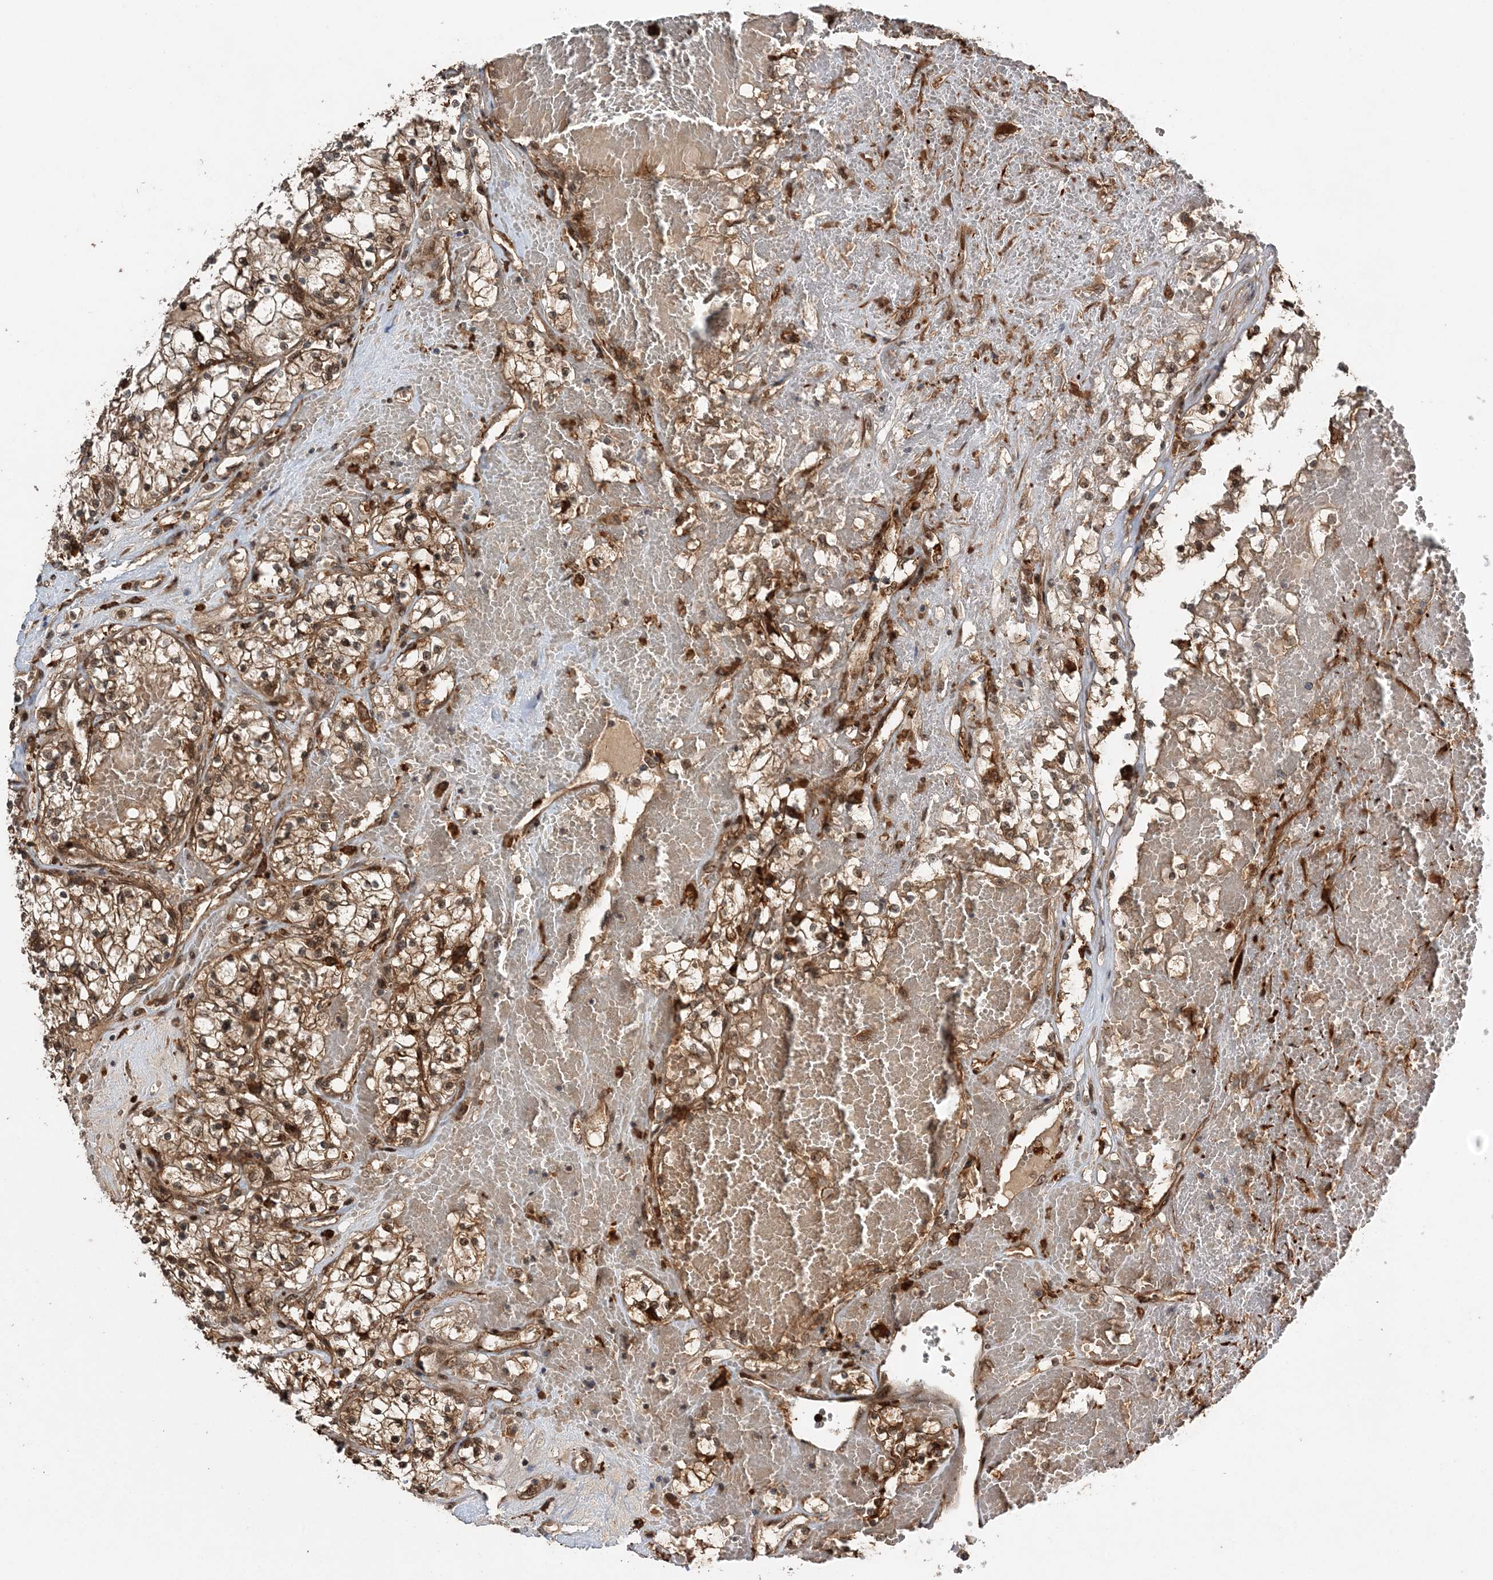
{"staining": {"intensity": "moderate", "quantity": ">75%", "location": "cytoplasmic/membranous,nuclear"}, "tissue": "renal cancer", "cell_type": "Tumor cells", "image_type": "cancer", "snomed": [{"axis": "morphology", "description": "Normal tissue, NOS"}, {"axis": "morphology", "description": "Adenocarcinoma, NOS"}, {"axis": "topography", "description": "Kidney"}], "caption": "Brown immunohistochemical staining in human renal cancer (adenocarcinoma) exhibits moderate cytoplasmic/membranous and nuclear positivity in approximately >75% of tumor cells. (IHC, brightfield microscopy, high magnification).", "gene": "UBTD2", "patient": {"sex": "male", "age": 68}}